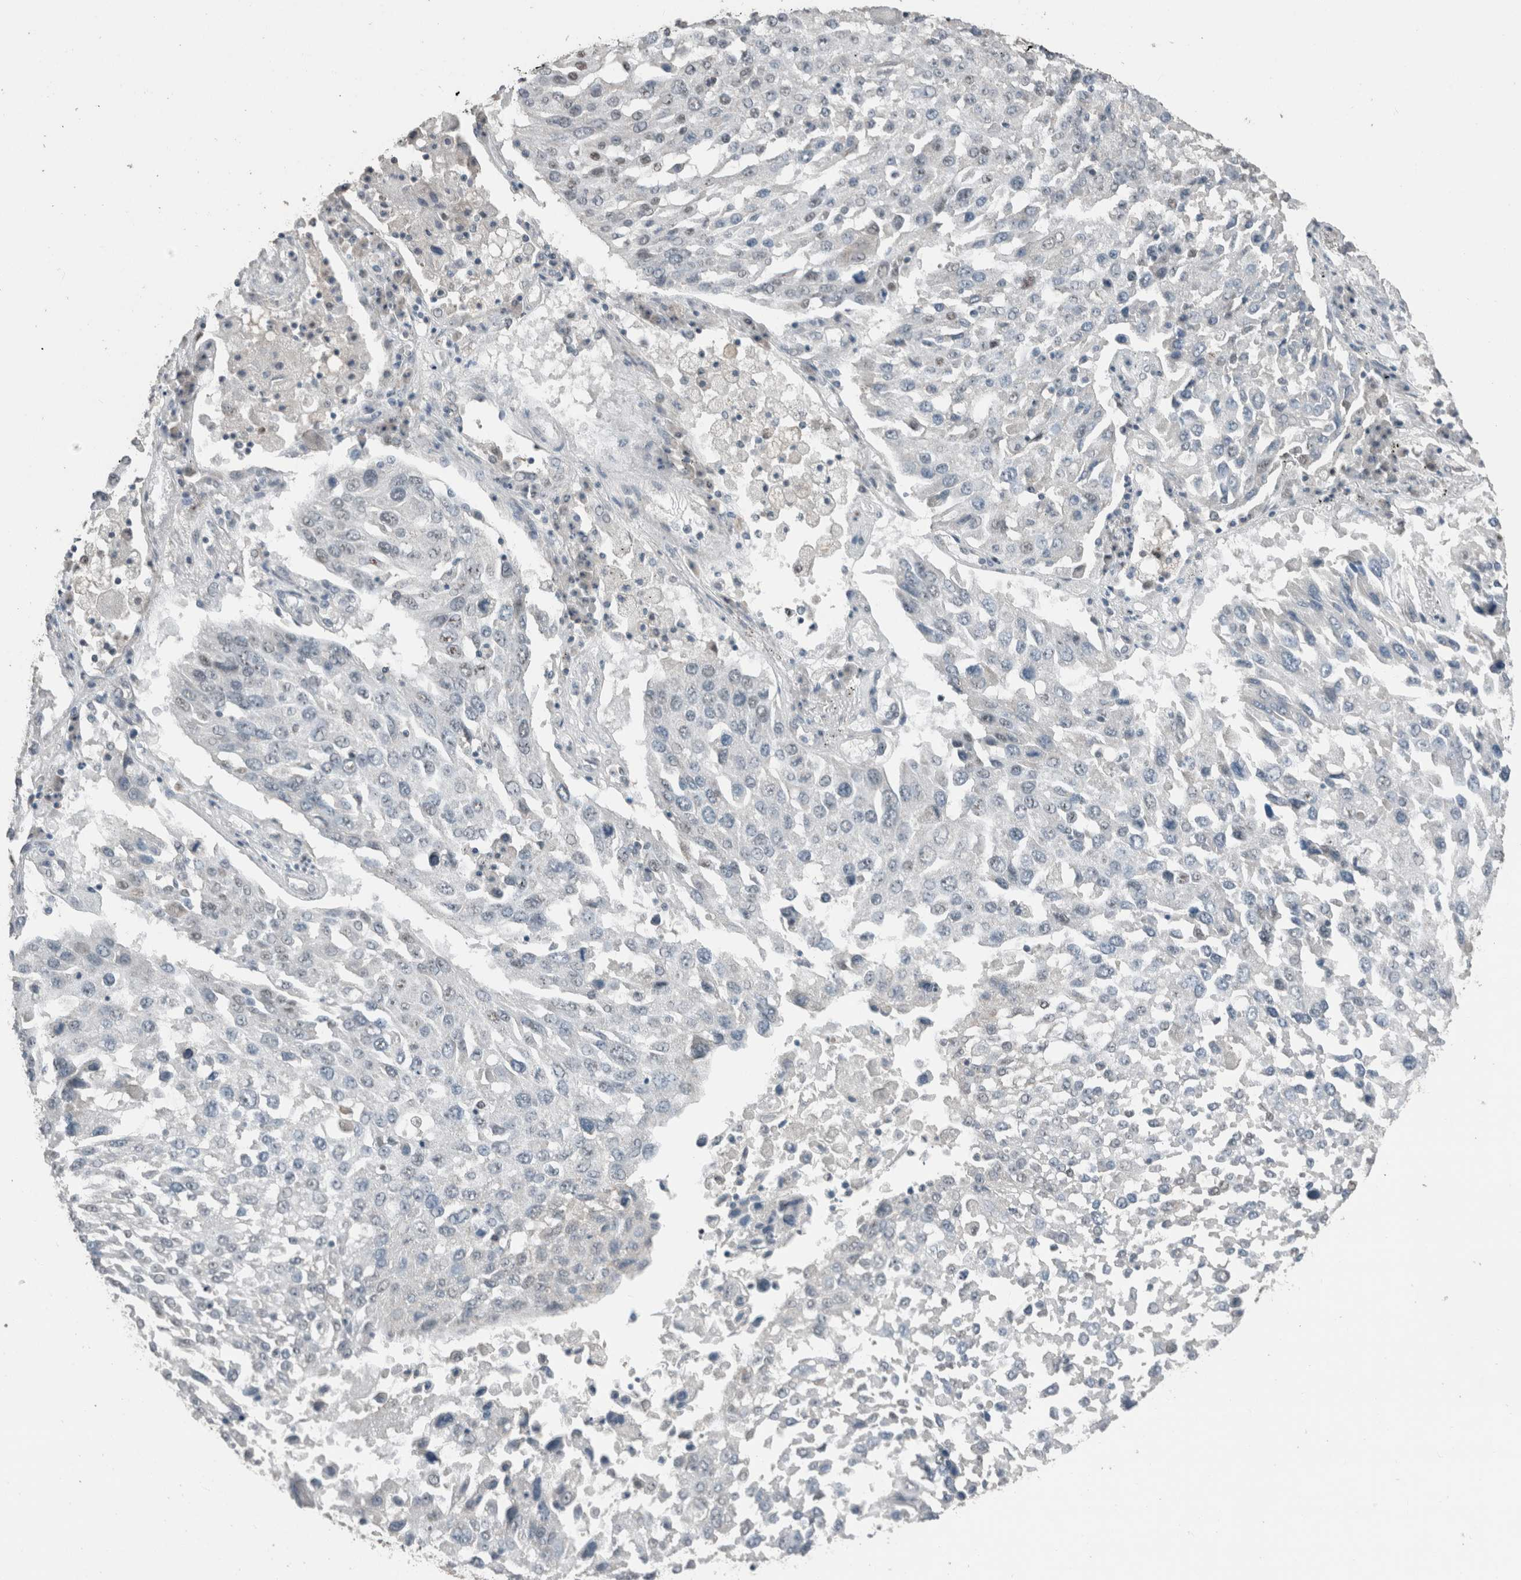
{"staining": {"intensity": "negative", "quantity": "none", "location": "none"}, "tissue": "lung cancer", "cell_type": "Tumor cells", "image_type": "cancer", "snomed": [{"axis": "morphology", "description": "Squamous cell carcinoma, NOS"}, {"axis": "topography", "description": "Lung"}], "caption": "Immunohistochemistry photomicrograph of lung cancer (squamous cell carcinoma) stained for a protein (brown), which demonstrates no expression in tumor cells. (Stains: DAB immunohistochemistry (IHC) with hematoxylin counter stain, Microscopy: brightfield microscopy at high magnification).", "gene": "ACVR2B", "patient": {"sex": "male", "age": 65}}